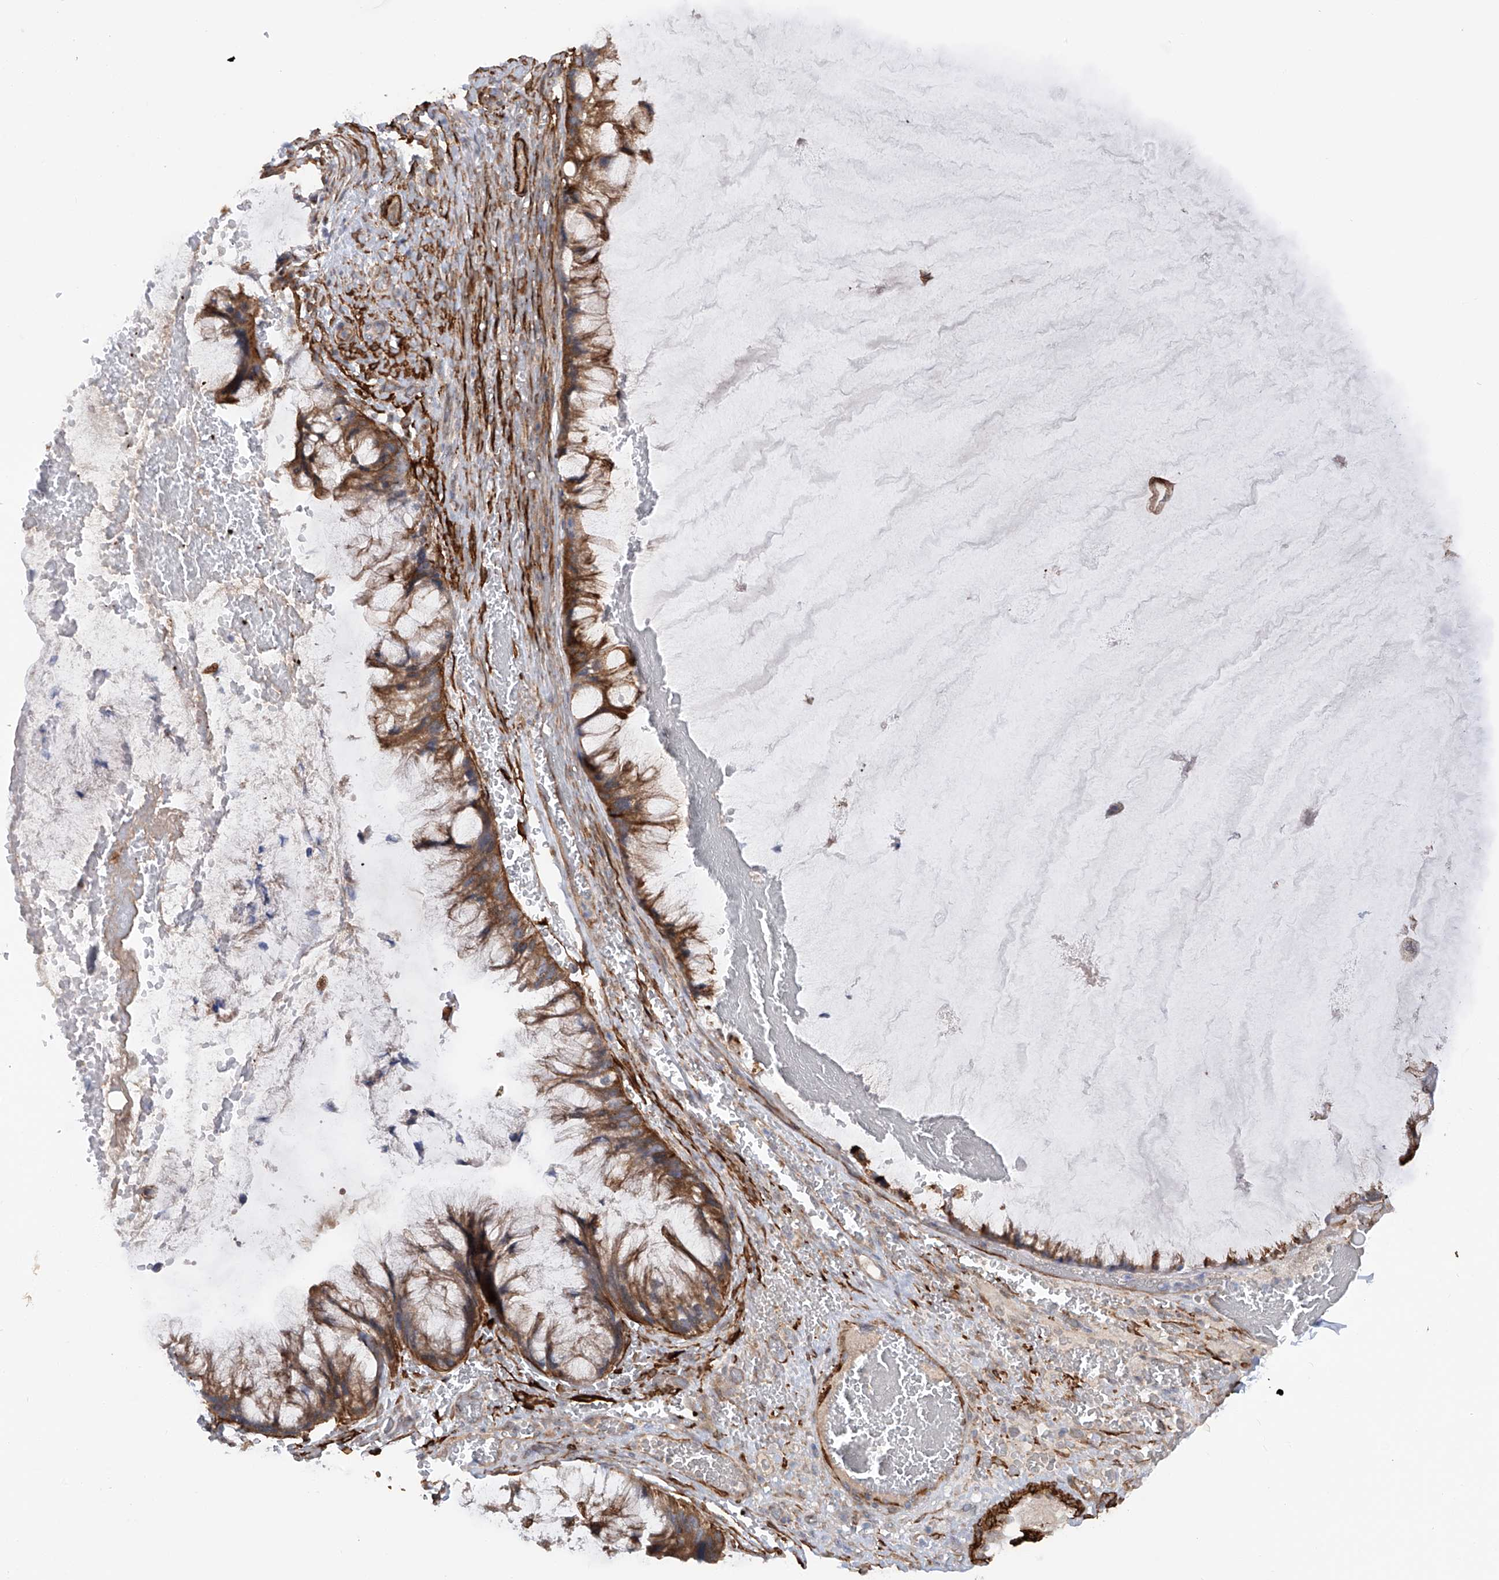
{"staining": {"intensity": "strong", "quantity": ">75%", "location": "cytoplasmic/membranous"}, "tissue": "ovarian cancer", "cell_type": "Tumor cells", "image_type": "cancer", "snomed": [{"axis": "morphology", "description": "Cystadenocarcinoma, mucinous, NOS"}, {"axis": "topography", "description": "Ovary"}], "caption": "Tumor cells exhibit strong cytoplasmic/membranous staining in about >75% of cells in ovarian cancer. Using DAB (3,3'-diaminobenzidine) (brown) and hematoxylin (blue) stains, captured at high magnification using brightfield microscopy.", "gene": "ZNF490", "patient": {"sex": "female", "age": 37}}